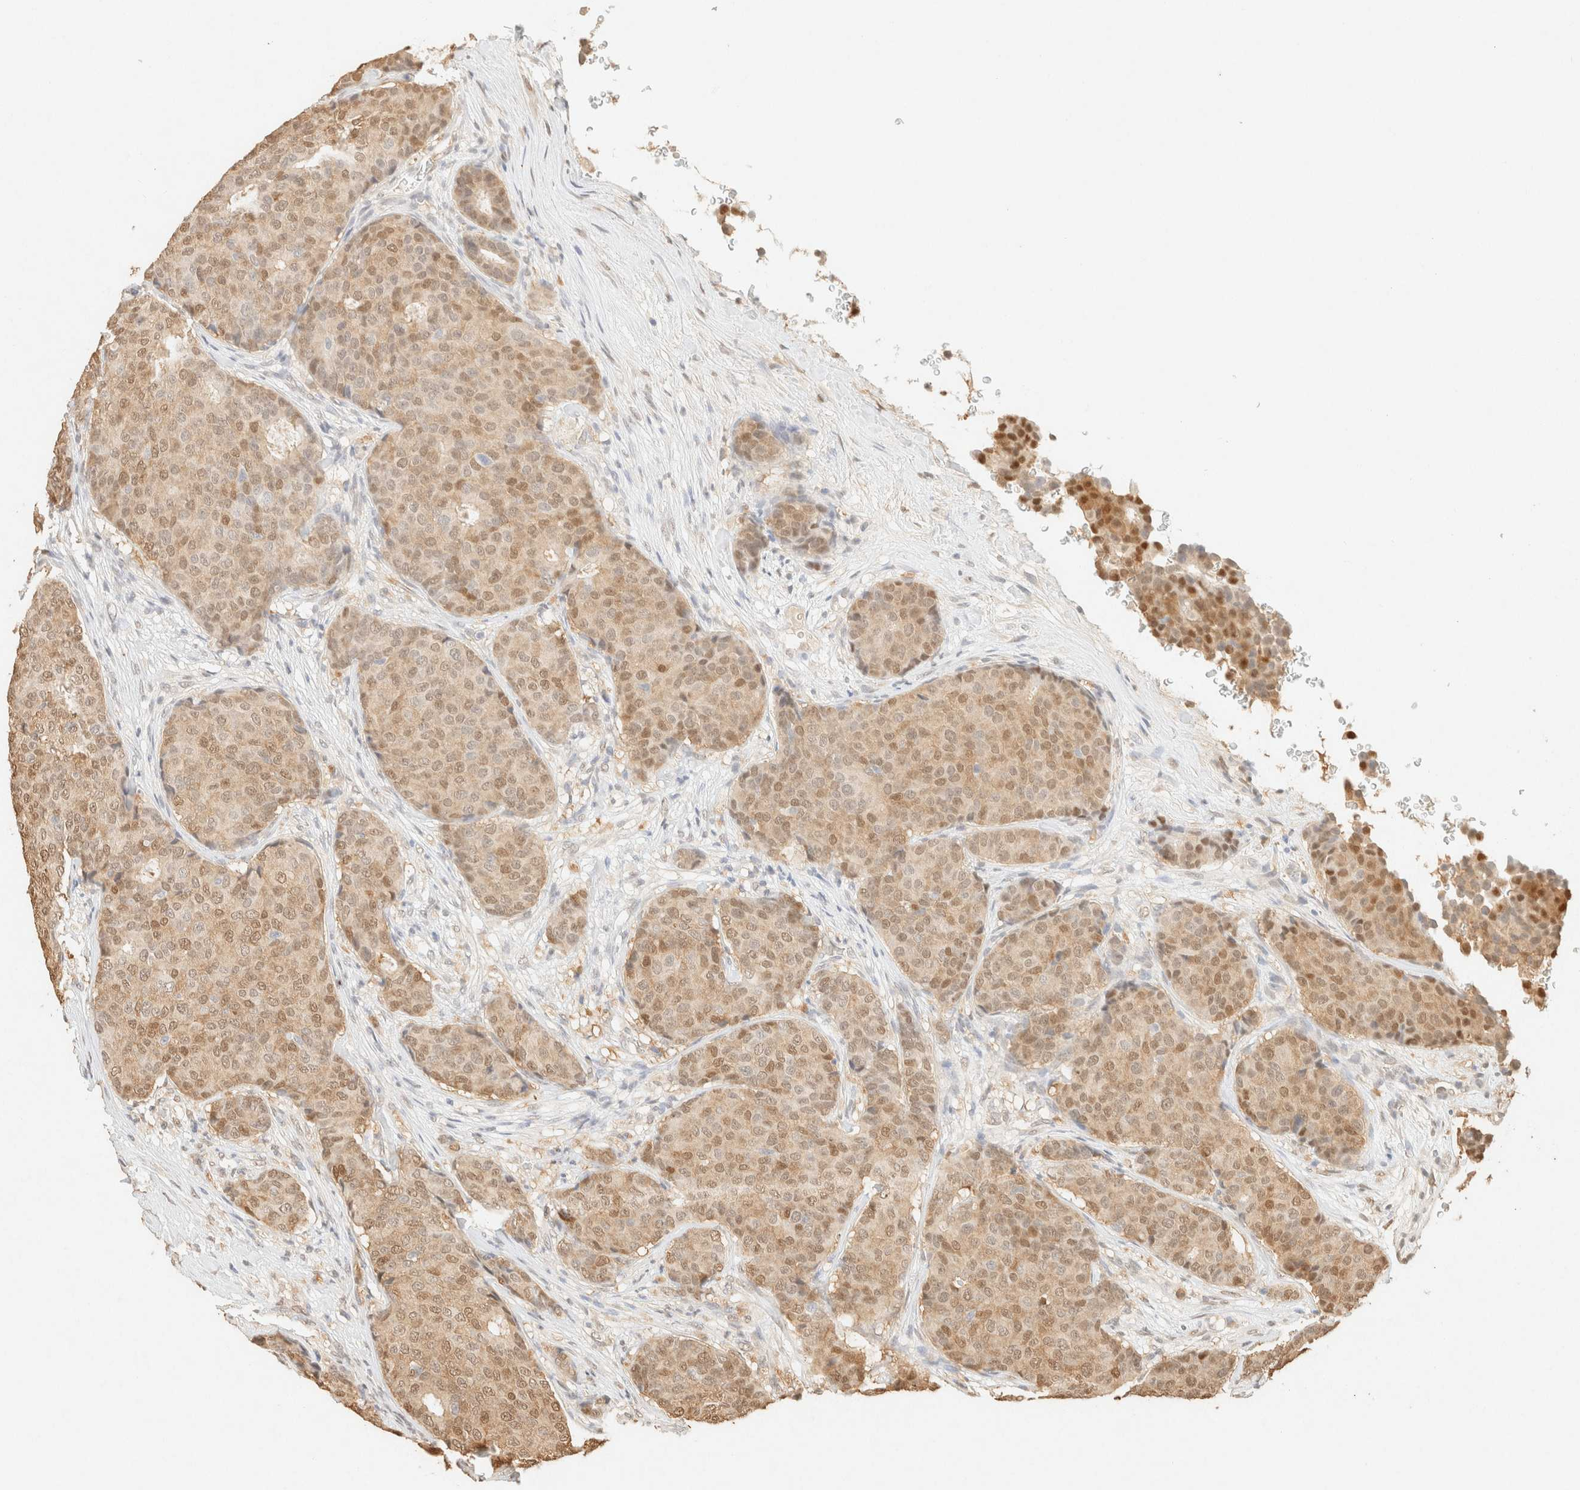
{"staining": {"intensity": "weak", "quantity": ">75%", "location": "cytoplasmic/membranous,nuclear"}, "tissue": "breast cancer", "cell_type": "Tumor cells", "image_type": "cancer", "snomed": [{"axis": "morphology", "description": "Duct carcinoma"}, {"axis": "topography", "description": "Breast"}], "caption": "A high-resolution image shows immunohistochemistry (IHC) staining of breast cancer (invasive ductal carcinoma), which shows weak cytoplasmic/membranous and nuclear expression in about >75% of tumor cells.", "gene": "S100A13", "patient": {"sex": "female", "age": 75}}